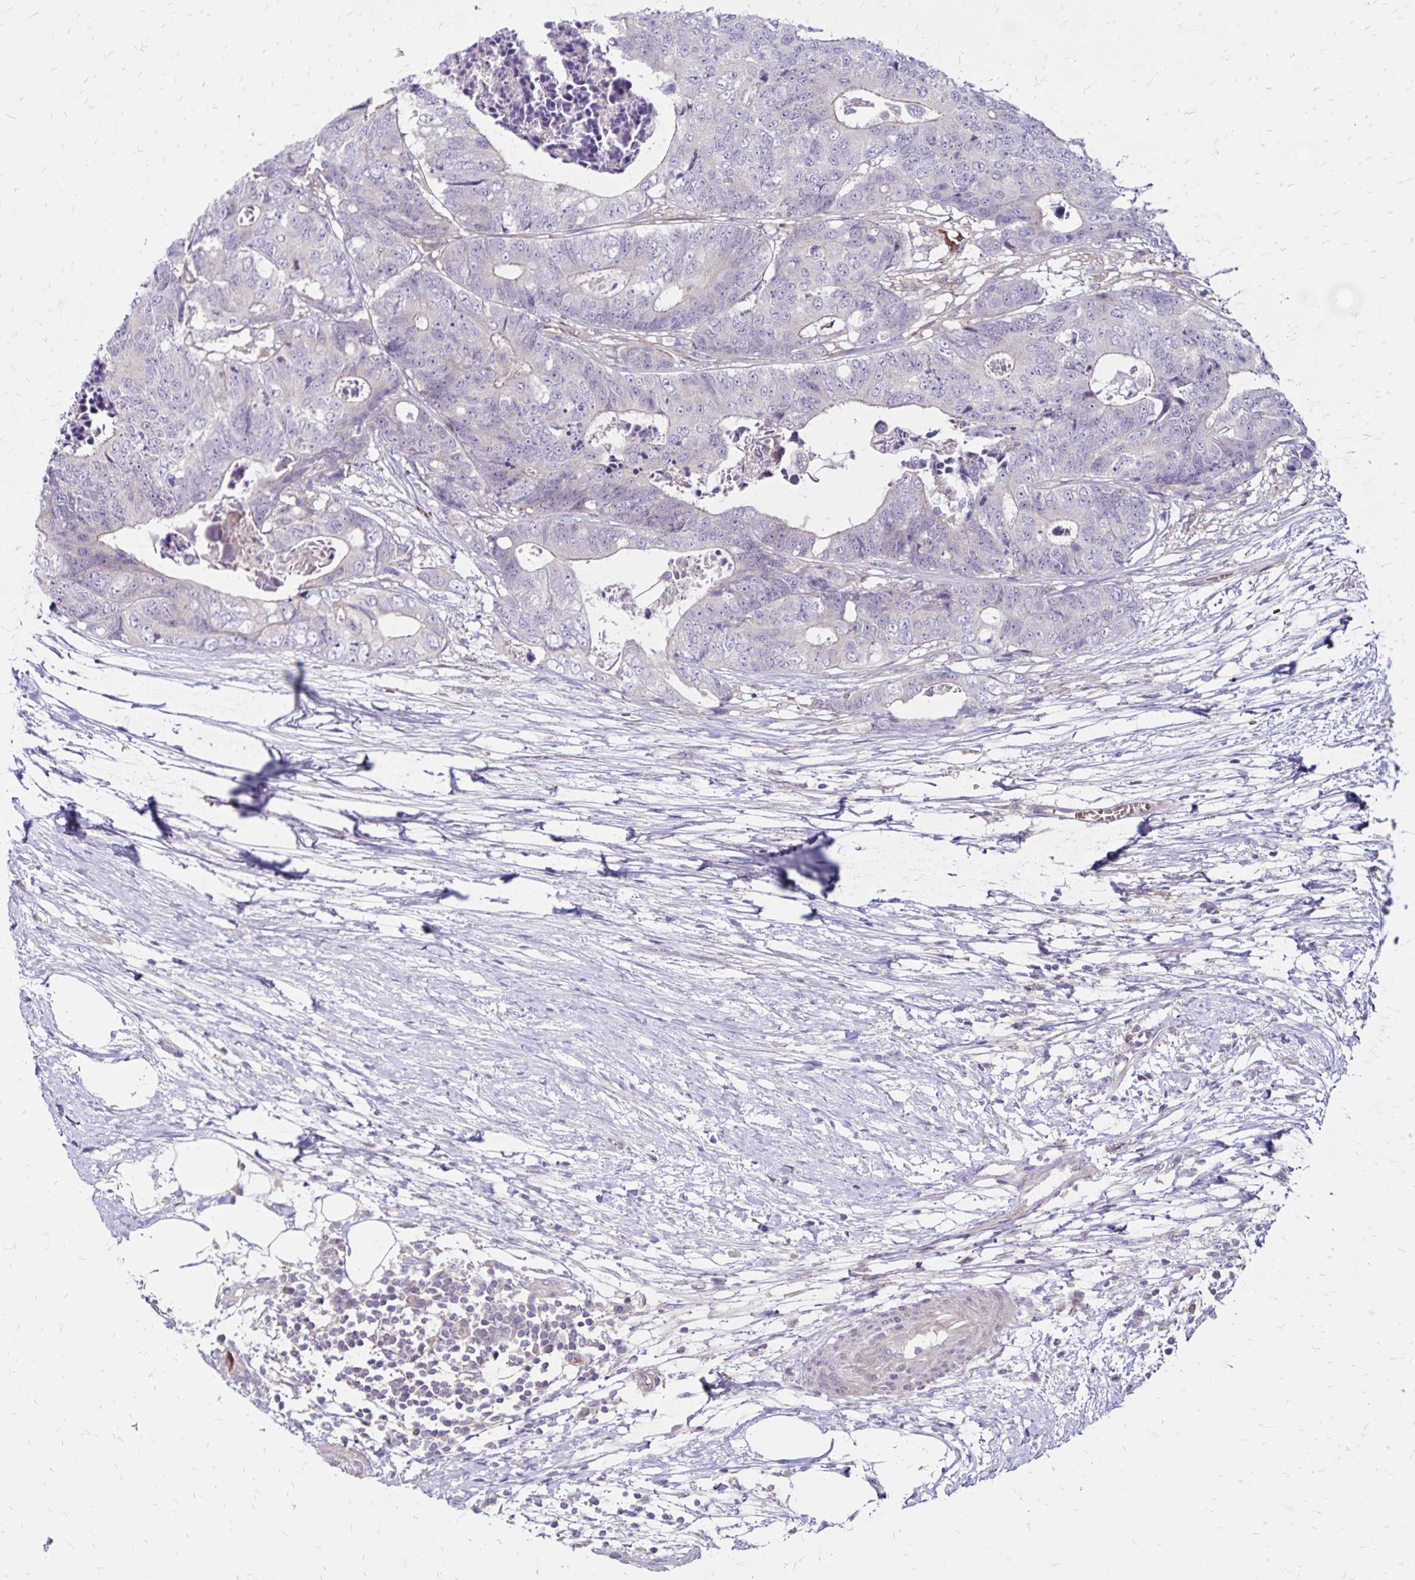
{"staining": {"intensity": "negative", "quantity": "none", "location": "none"}, "tissue": "colorectal cancer", "cell_type": "Tumor cells", "image_type": "cancer", "snomed": [{"axis": "morphology", "description": "Adenocarcinoma, NOS"}, {"axis": "topography", "description": "Colon"}], "caption": "This is an IHC photomicrograph of human colorectal cancer (adenocarcinoma). There is no expression in tumor cells.", "gene": "FSD1", "patient": {"sex": "female", "age": 48}}